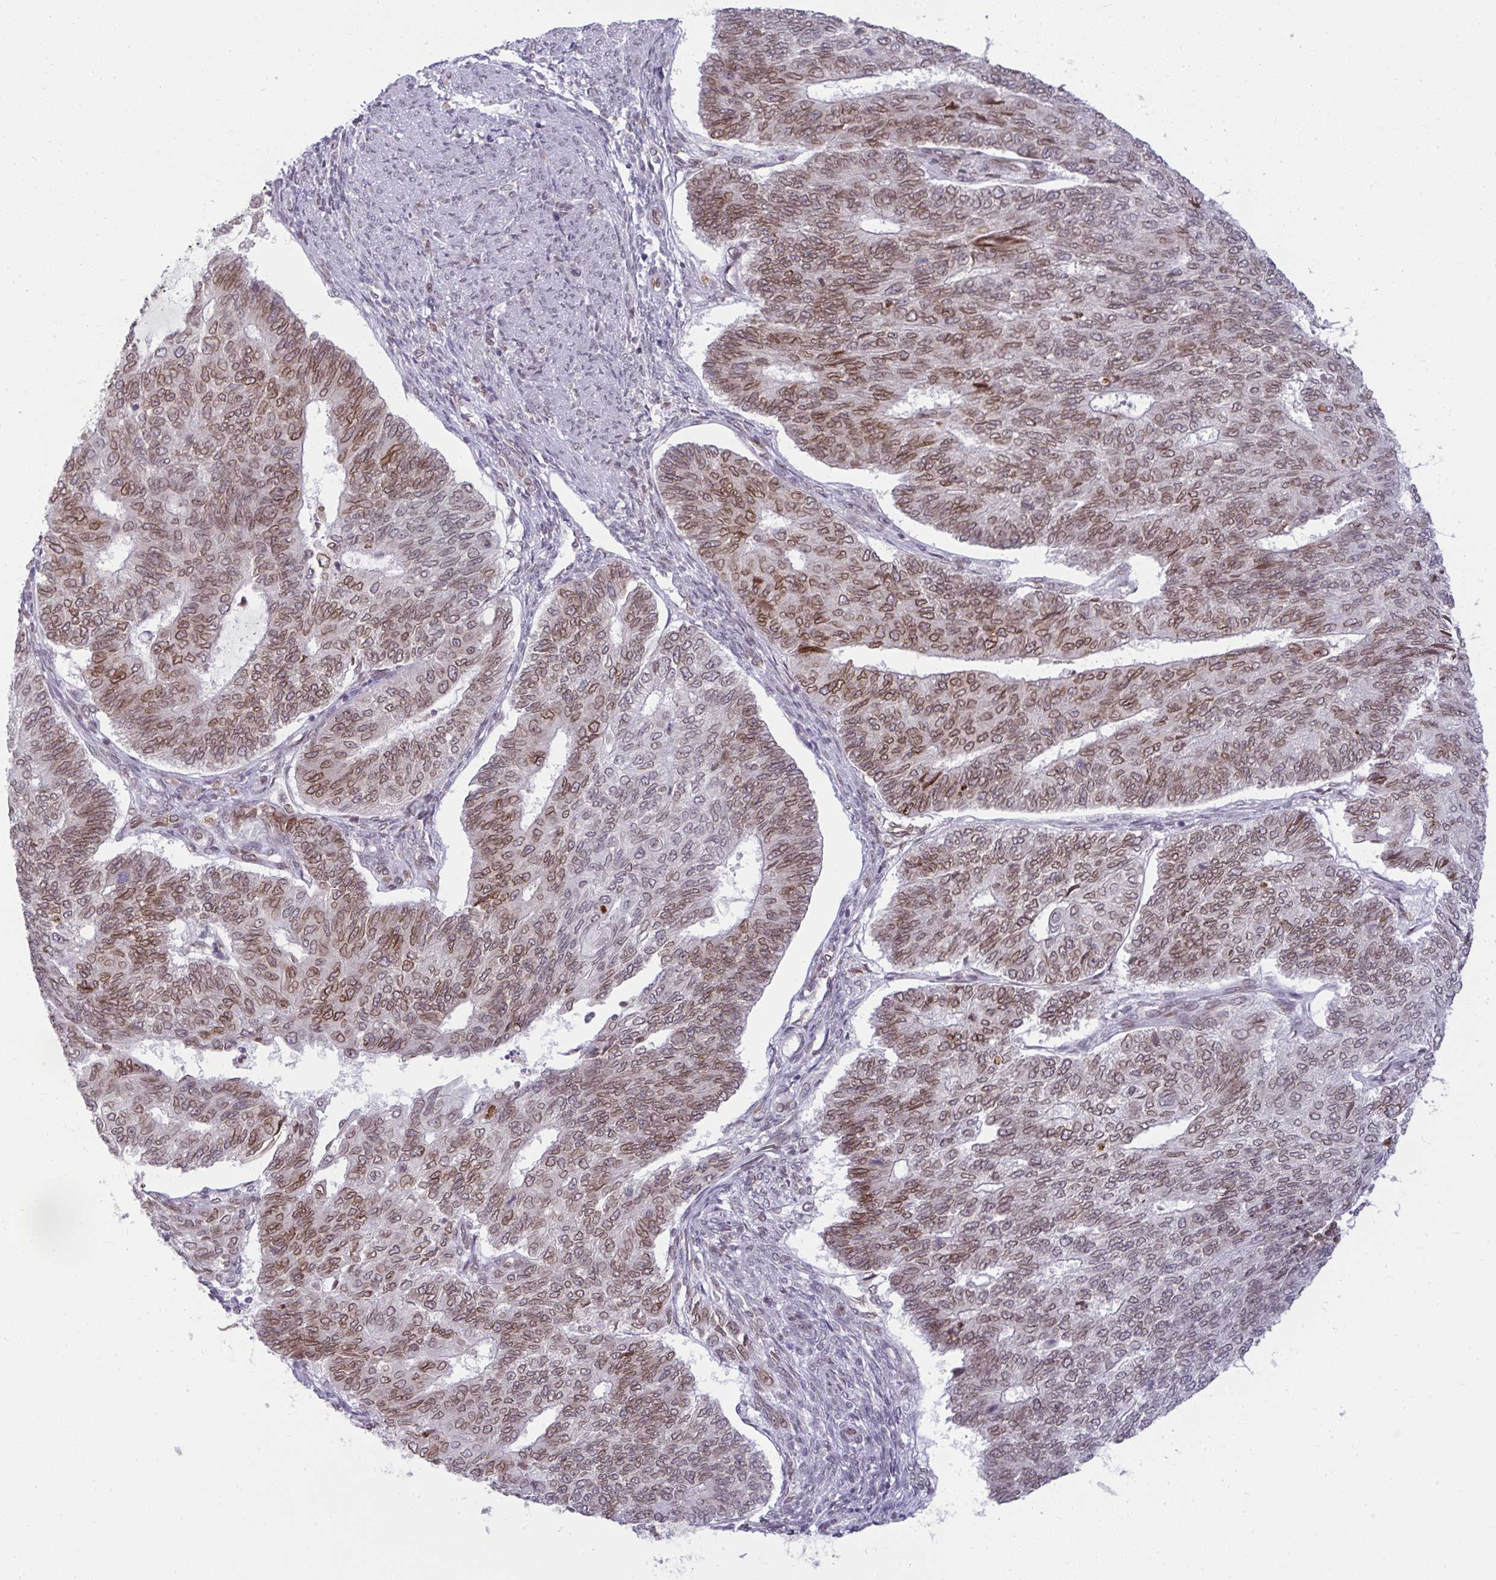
{"staining": {"intensity": "moderate", "quantity": ">75%", "location": "cytoplasmic/membranous,nuclear"}, "tissue": "endometrial cancer", "cell_type": "Tumor cells", "image_type": "cancer", "snomed": [{"axis": "morphology", "description": "Adenocarcinoma, NOS"}, {"axis": "topography", "description": "Endometrium"}], "caption": "This histopathology image reveals endometrial adenocarcinoma stained with immunohistochemistry (IHC) to label a protein in brown. The cytoplasmic/membranous and nuclear of tumor cells show moderate positivity for the protein. Nuclei are counter-stained blue.", "gene": "RANBP2", "patient": {"sex": "female", "age": 32}}